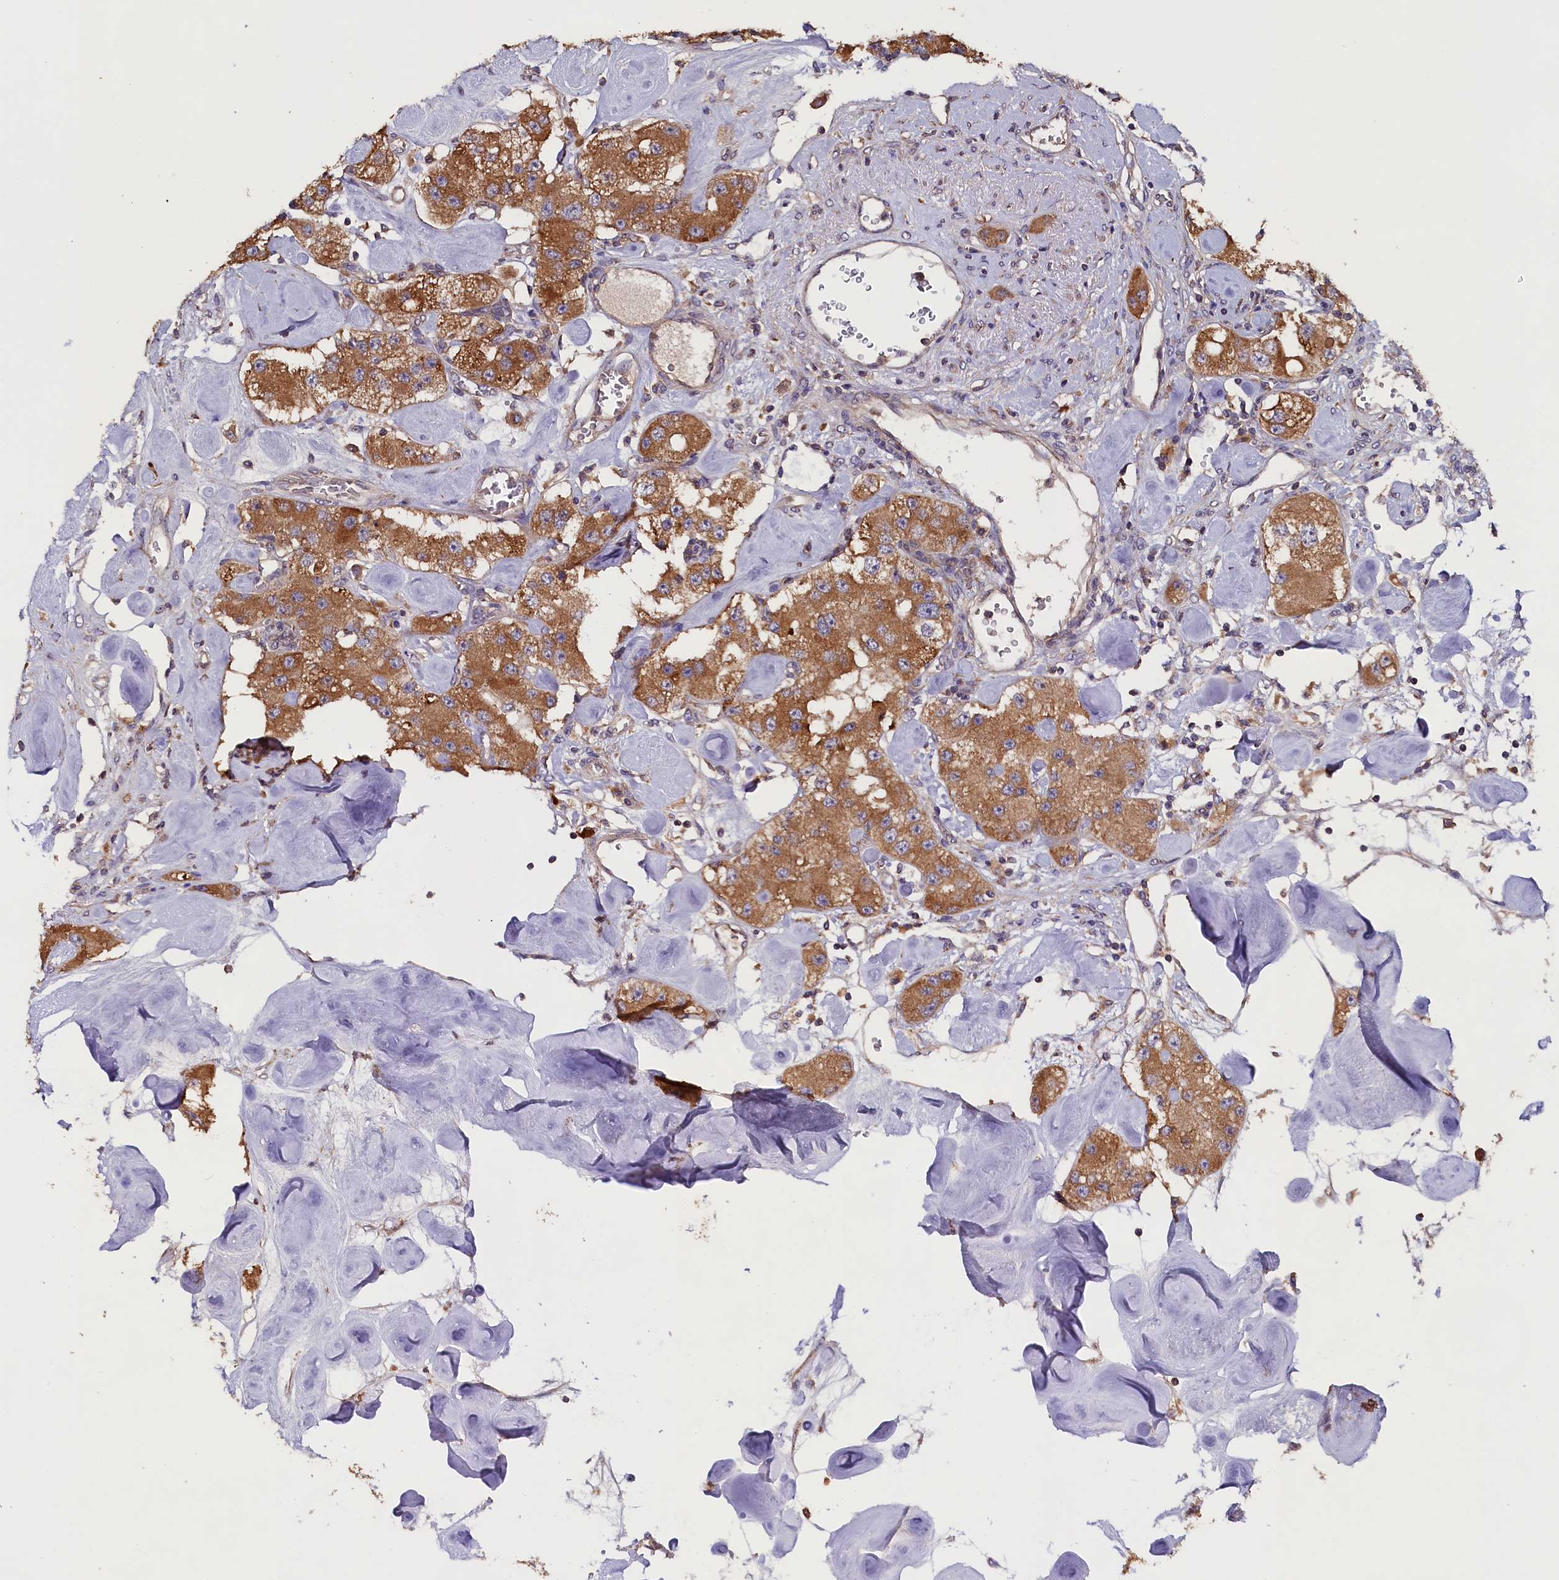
{"staining": {"intensity": "moderate", "quantity": ">75%", "location": "cytoplasmic/membranous"}, "tissue": "carcinoid", "cell_type": "Tumor cells", "image_type": "cancer", "snomed": [{"axis": "morphology", "description": "Carcinoid, malignant, NOS"}, {"axis": "topography", "description": "Pancreas"}], "caption": "About >75% of tumor cells in carcinoid (malignant) demonstrate moderate cytoplasmic/membranous protein staining as visualized by brown immunohistochemical staining.", "gene": "ENKD1", "patient": {"sex": "male", "age": 41}}